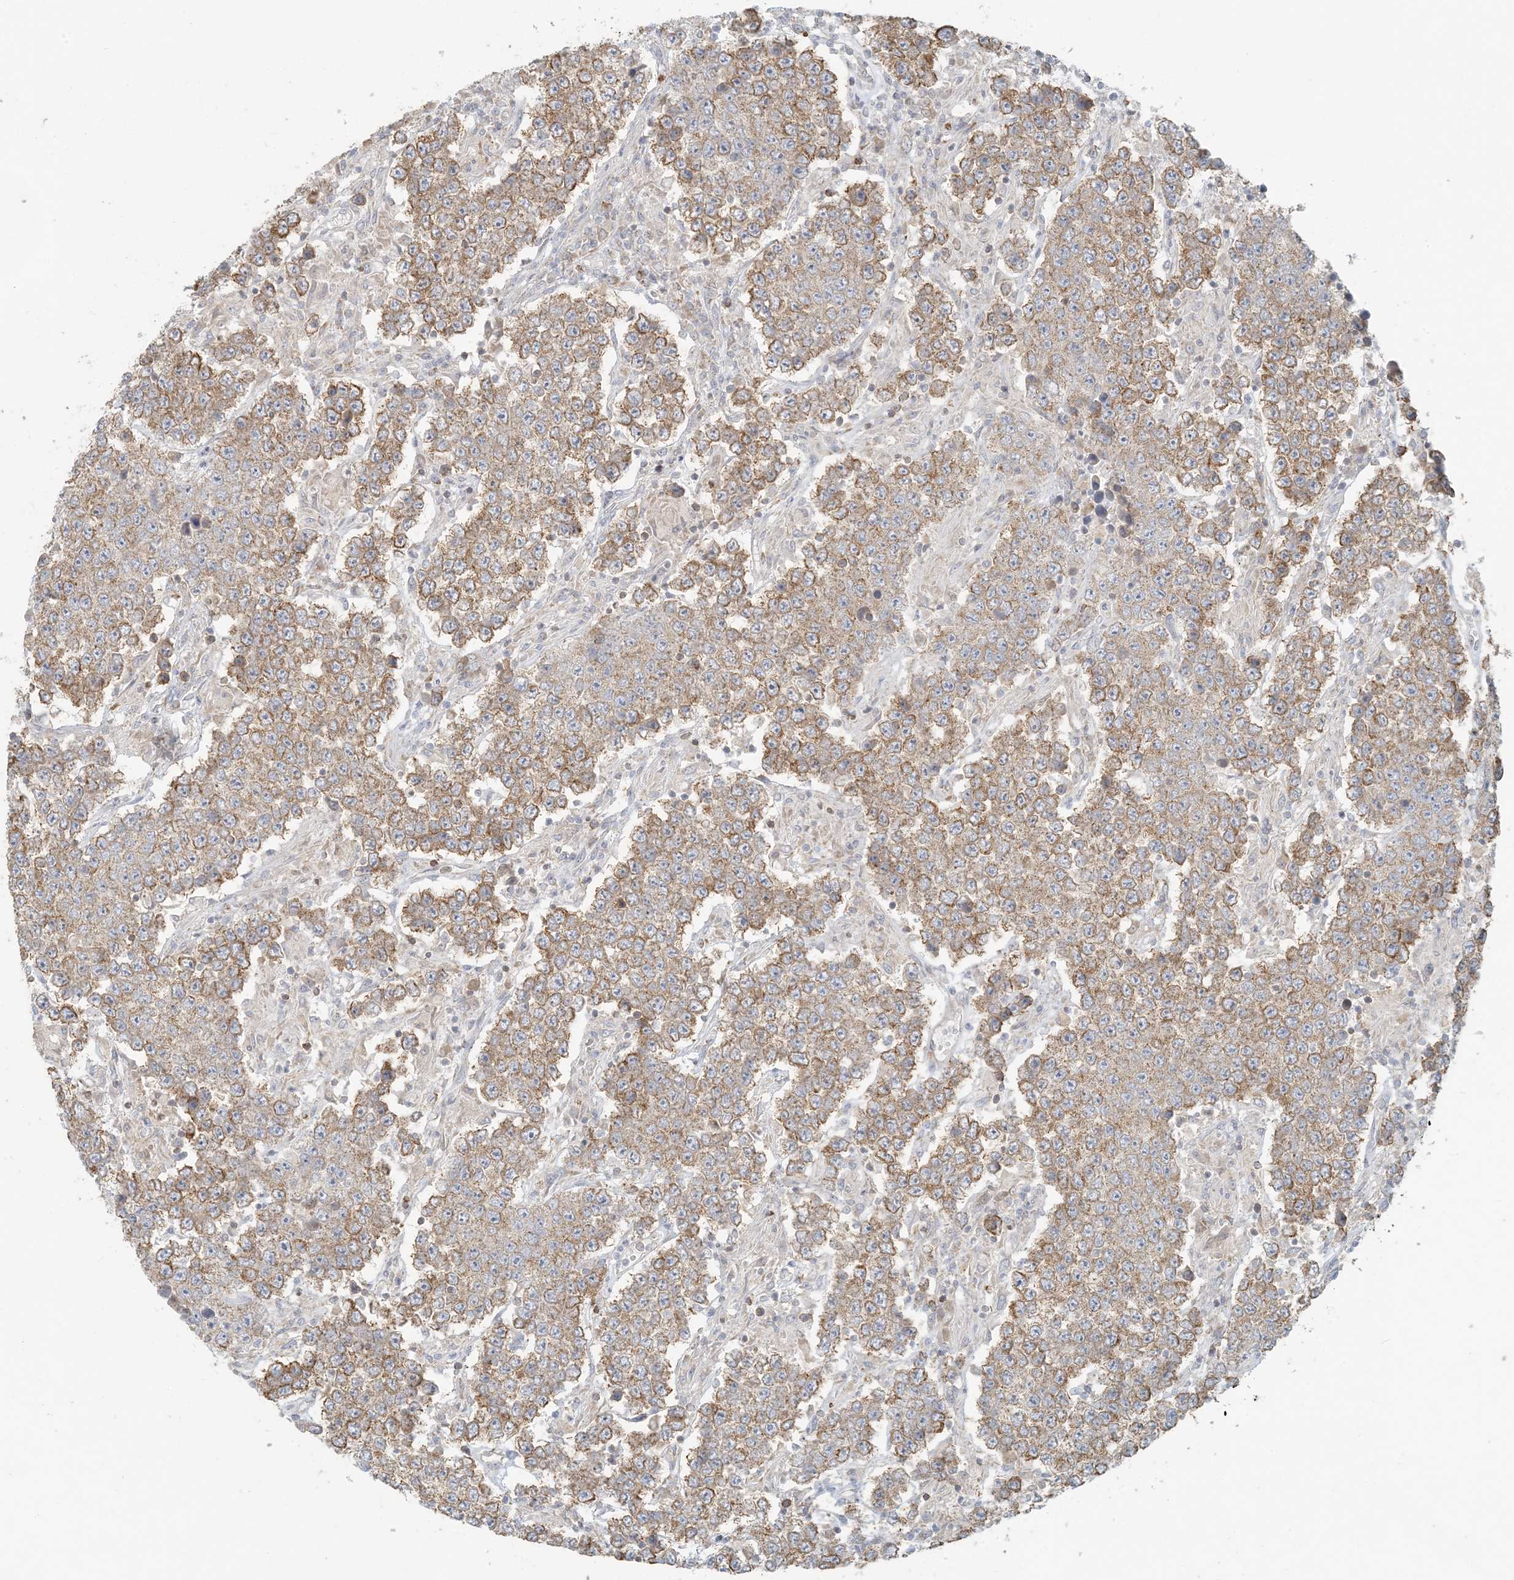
{"staining": {"intensity": "moderate", "quantity": ">75%", "location": "cytoplasmic/membranous"}, "tissue": "testis cancer", "cell_type": "Tumor cells", "image_type": "cancer", "snomed": [{"axis": "morphology", "description": "Normal tissue, NOS"}, {"axis": "morphology", "description": "Urothelial carcinoma, High grade"}, {"axis": "morphology", "description": "Seminoma, NOS"}, {"axis": "morphology", "description": "Carcinoma, Embryonal, NOS"}, {"axis": "topography", "description": "Urinary bladder"}, {"axis": "topography", "description": "Testis"}], "caption": "DAB (3,3'-diaminobenzidine) immunohistochemical staining of human testis cancer reveals moderate cytoplasmic/membranous protein positivity in about >75% of tumor cells.", "gene": "HACL1", "patient": {"sex": "male", "age": 41}}